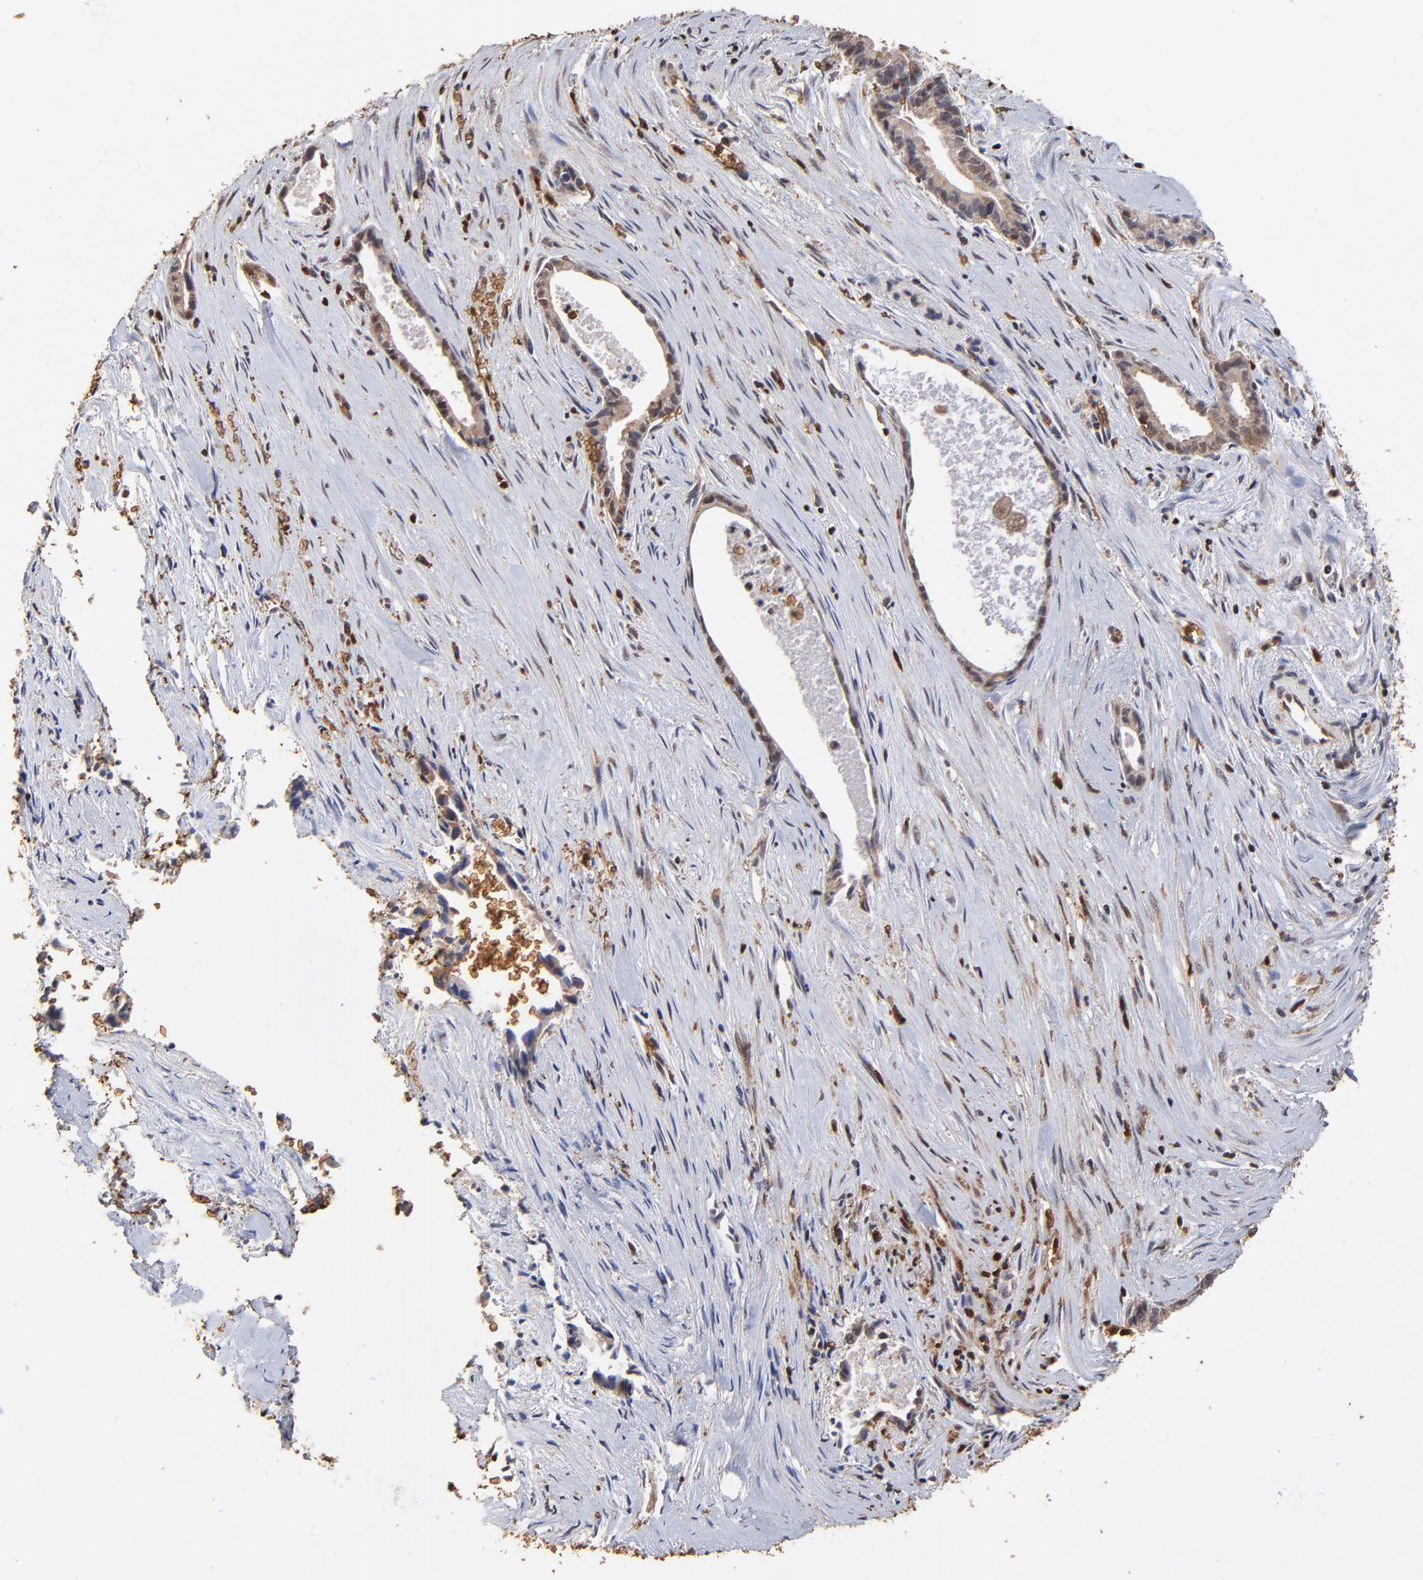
{"staining": {"intensity": "weak", "quantity": "<25%", "location": "cytoplasmic/membranous,nuclear"}, "tissue": "liver cancer", "cell_type": "Tumor cells", "image_type": "cancer", "snomed": [{"axis": "morphology", "description": "Cholangiocarcinoma"}, {"axis": "topography", "description": "Liver"}], "caption": "An image of liver cancer (cholangiocarcinoma) stained for a protein shows no brown staining in tumor cells. The staining is performed using DAB brown chromogen with nuclei counter-stained in using hematoxylin.", "gene": "CASP1", "patient": {"sex": "female", "age": 55}}